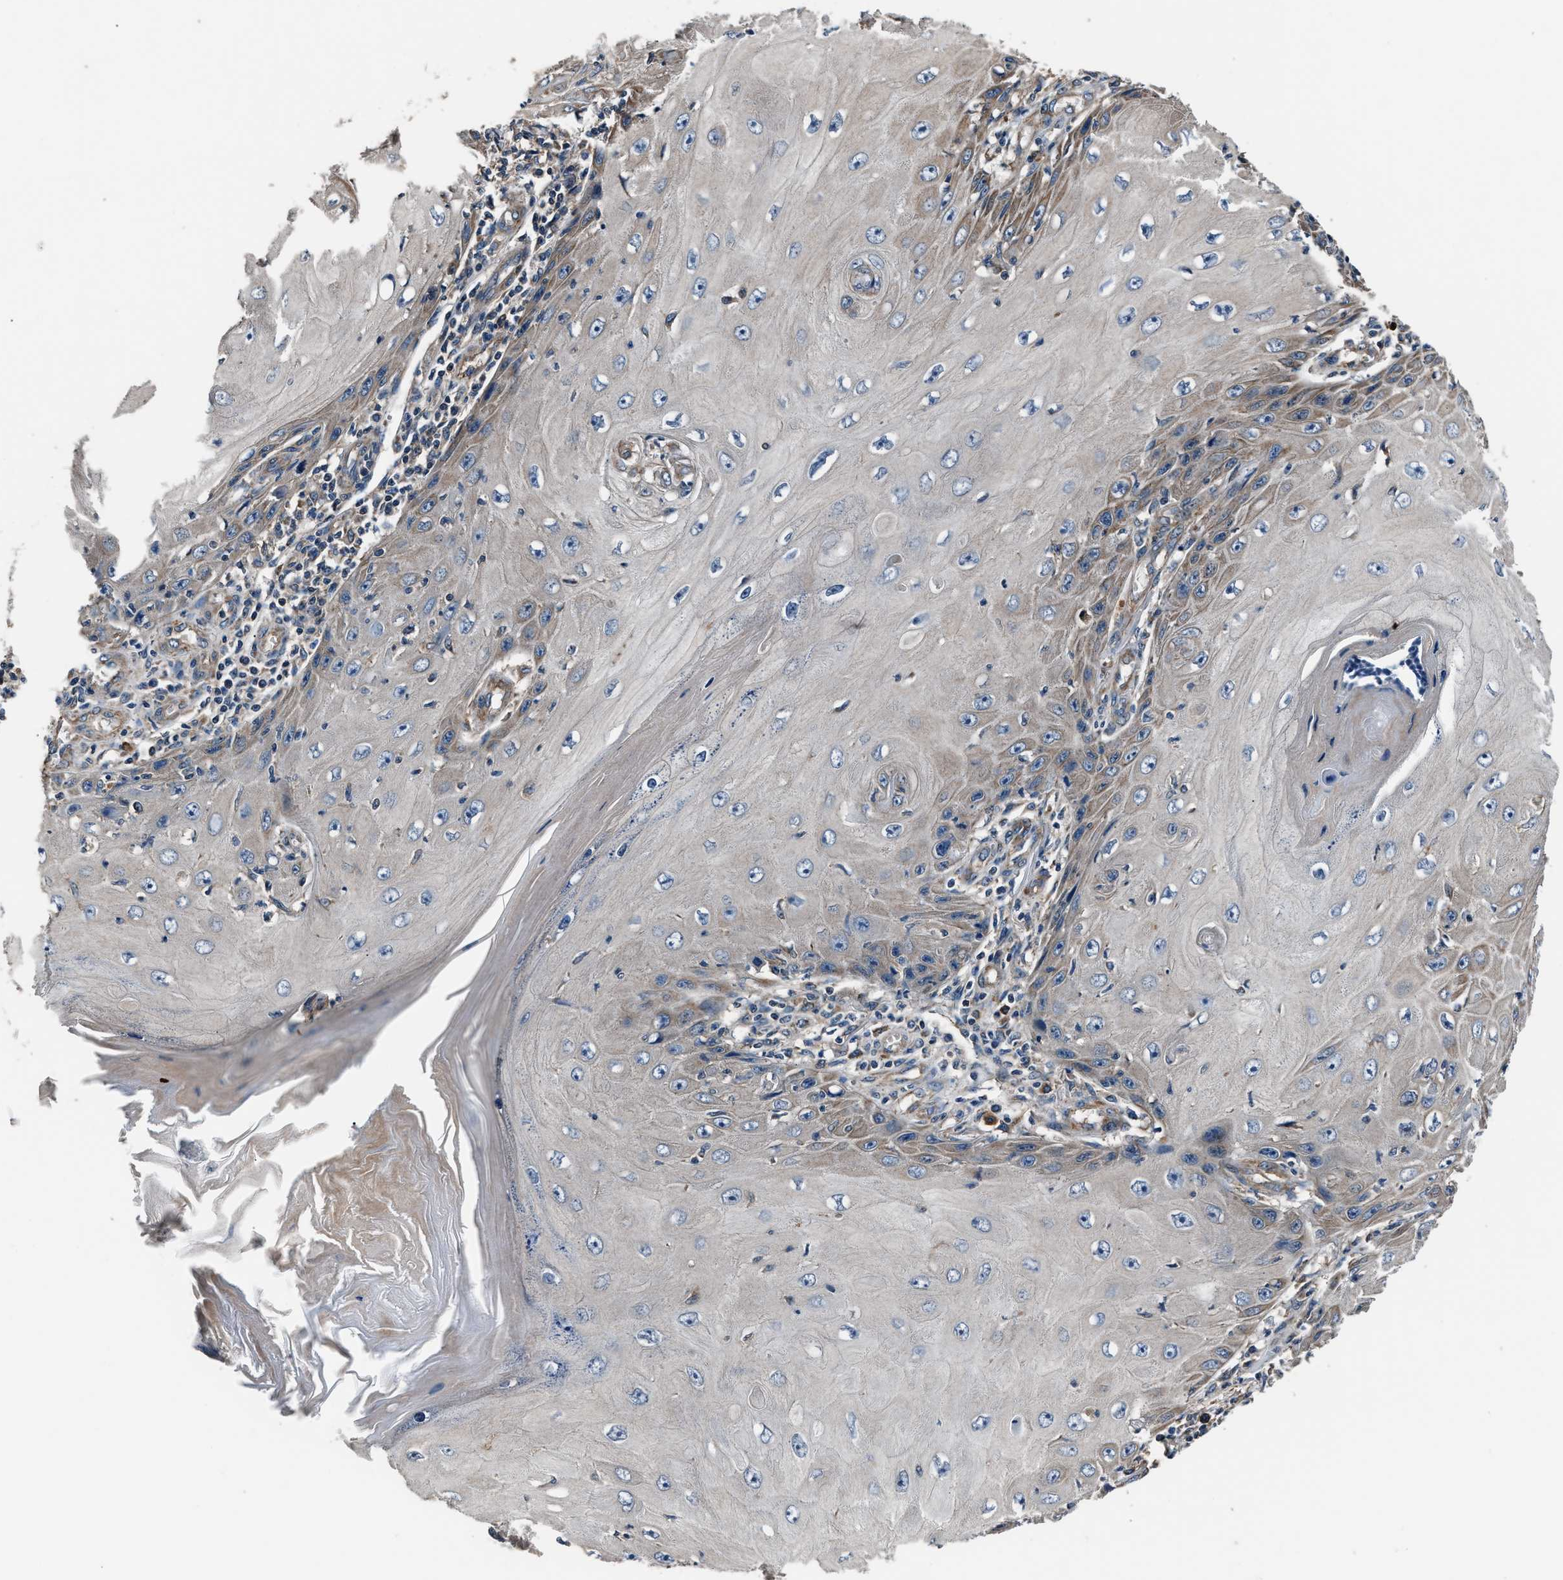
{"staining": {"intensity": "moderate", "quantity": "<25%", "location": "cytoplasmic/membranous"}, "tissue": "skin cancer", "cell_type": "Tumor cells", "image_type": "cancer", "snomed": [{"axis": "morphology", "description": "Squamous cell carcinoma, NOS"}, {"axis": "topography", "description": "Skin"}], "caption": "Skin squamous cell carcinoma was stained to show a protein in brown. There is low levels of moderate cytoplasmic/membranous expression in approximately <25% of tumor cells.", "gene": "IMPDH2", "patient": {"sex": "female", "age": 73}}